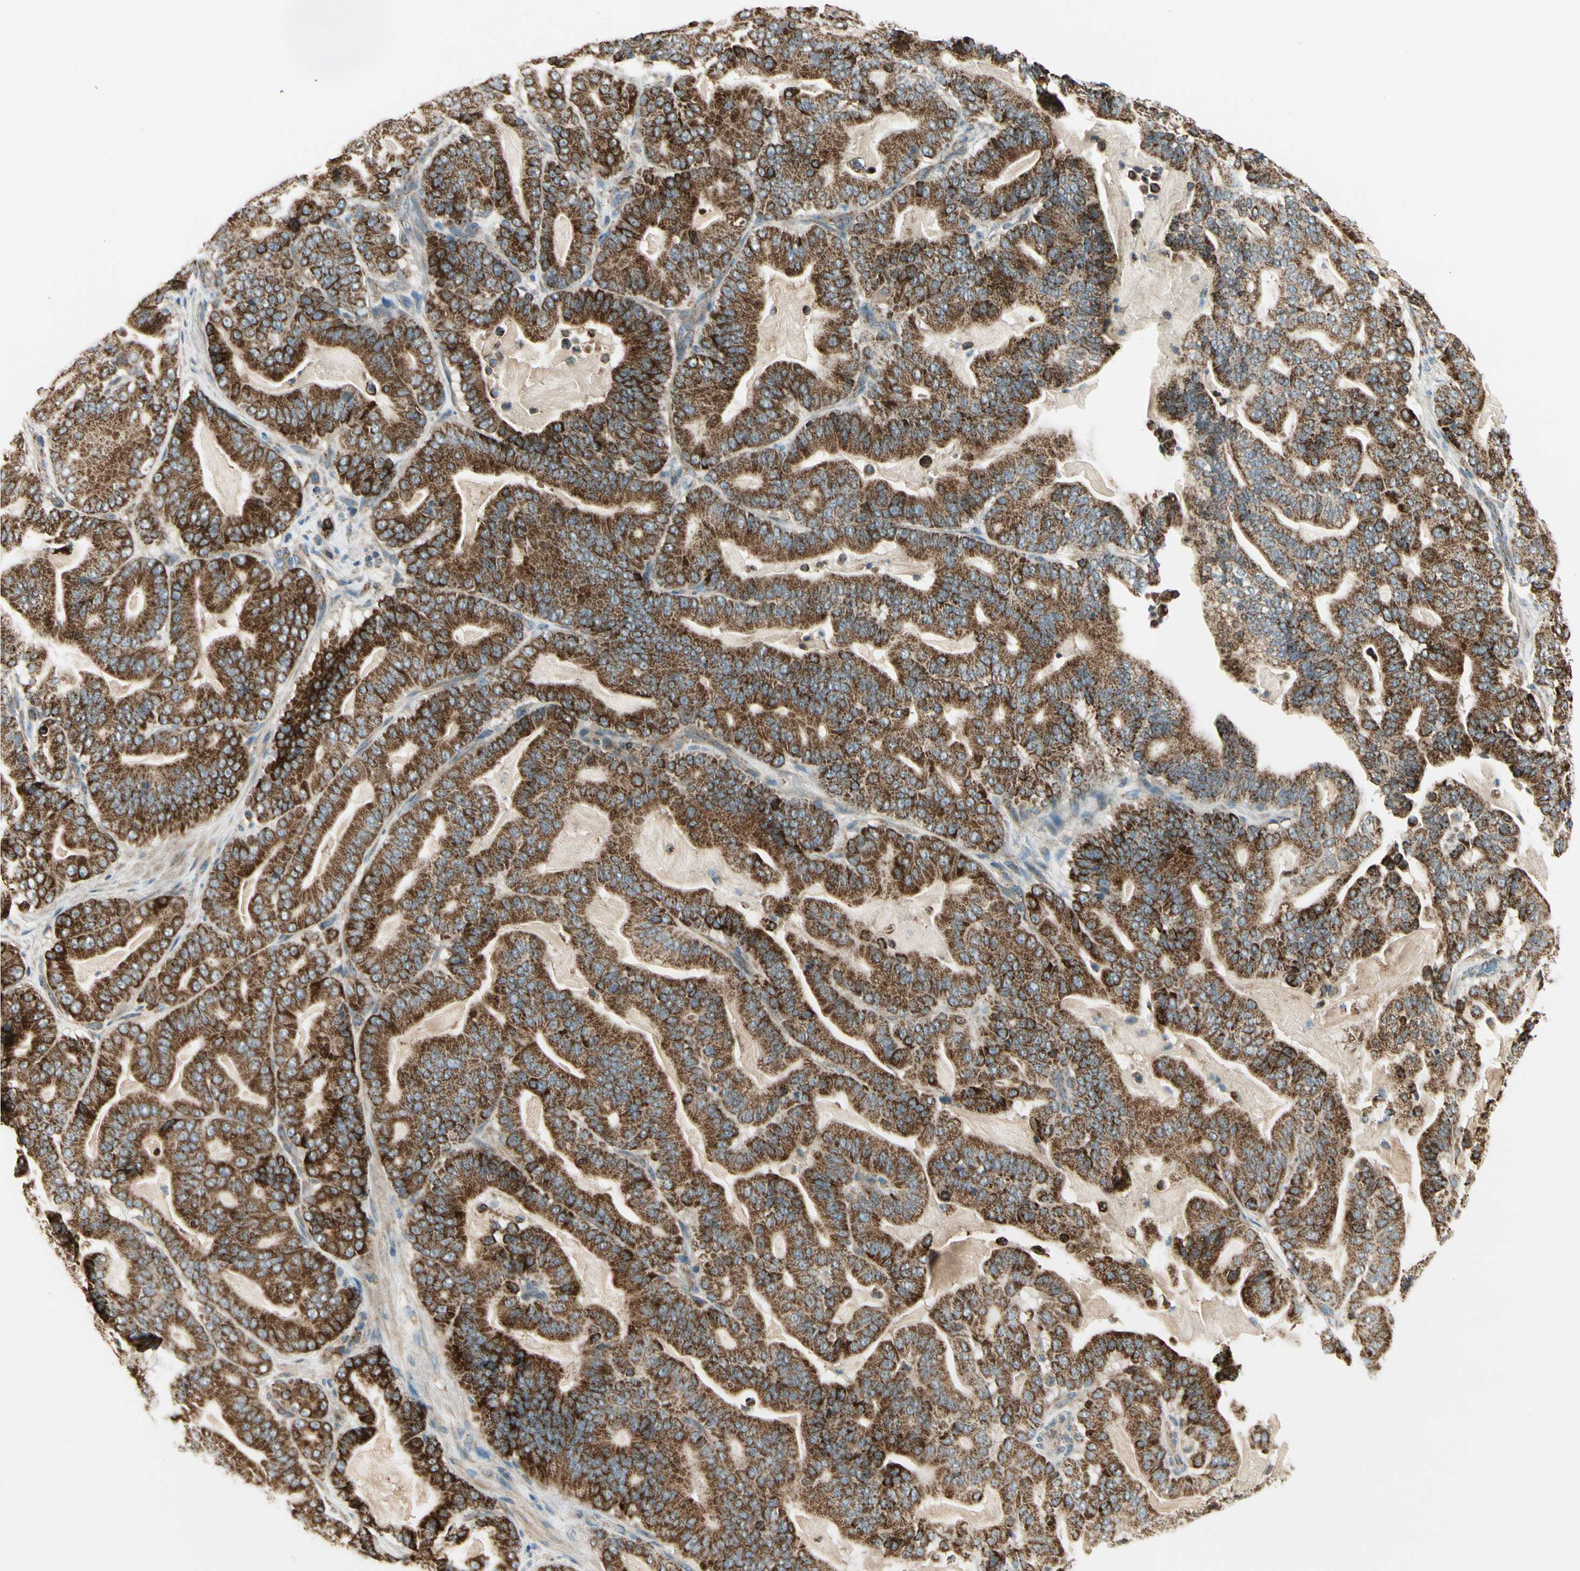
{"staining": {"intensity": "strong", "quantity": ">75%", "location": "cytoplasmic/membranous"}, "tissue": "pancreatic cancer", "cell_type": "Tumor cells", "image_type": "cancer", "snomed": [{"axis": "morphology", "description": "Adenocarcinoma, NOS"}, {"axis": "topography", "description": "Pancreas"}], "caption": "Strong cytoplasmic/membranous protein staining is present in approximately >75% of tumor cells in pancreatic cancer. (DAB (3,3'-diaminobenzidine) IHC, brown staining for protein, blue staining for nuclei).", "gene": "EPHB3", "patient": {"sex": "male", "age": 63}}